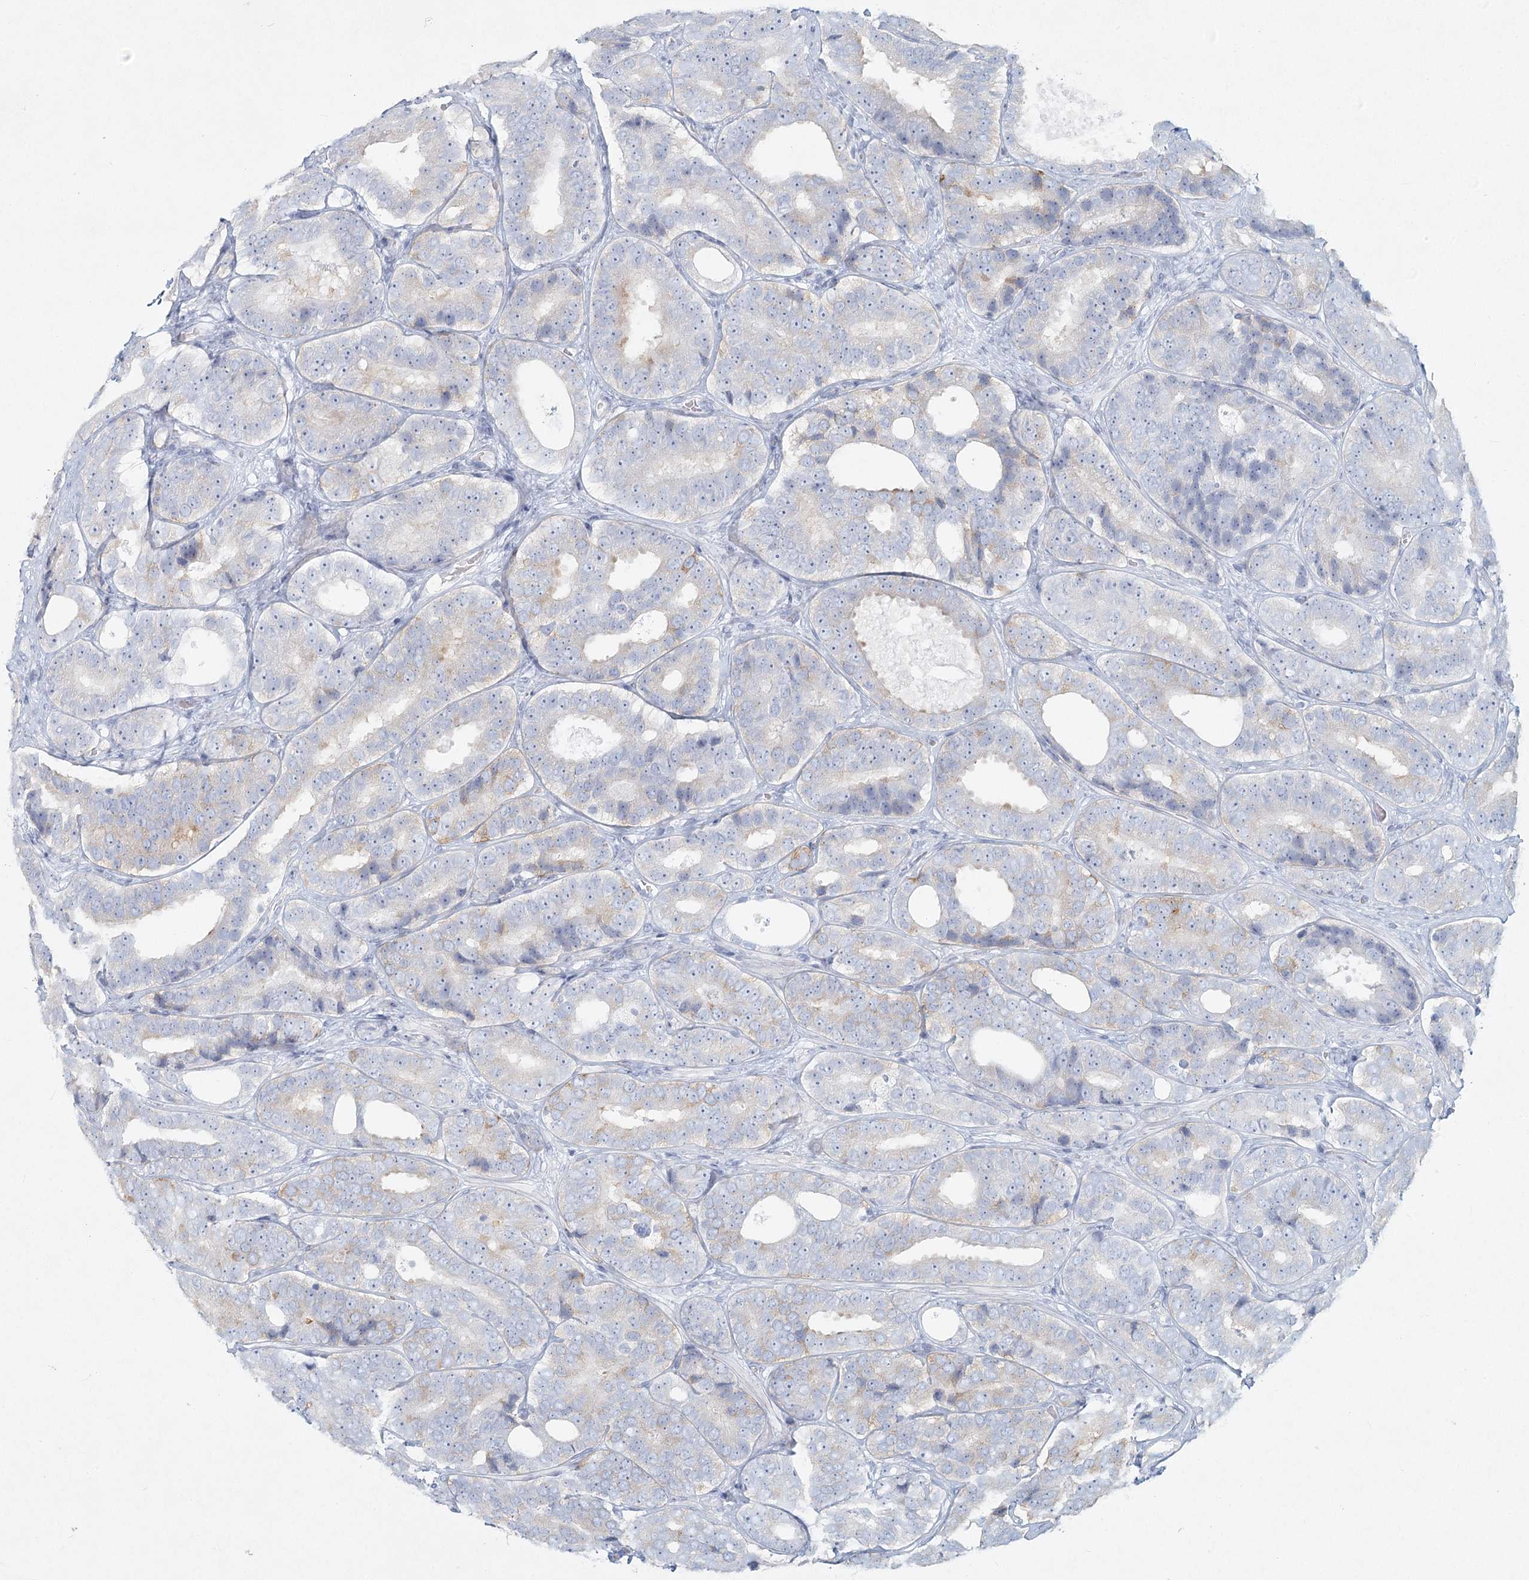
{"staining": {"intensity": "negative", "quantity": "none", "location": "none"}, "tissue": "prostate cancer", "cell_type": "Tumor cells", "image_type": "cancer", "snomed": [{"axis": "morphology", "description": "Adenocarcinoma, High grade"}, {"axis": "topography", "description": "Prostate"}], "caption": "Image shows no protein expression in tumor cells of prostate cancer (high-grade adenocarcinoma) tissue.", "gene": "LRP2BP", "patient": {"sex": "male", "age": 56}}